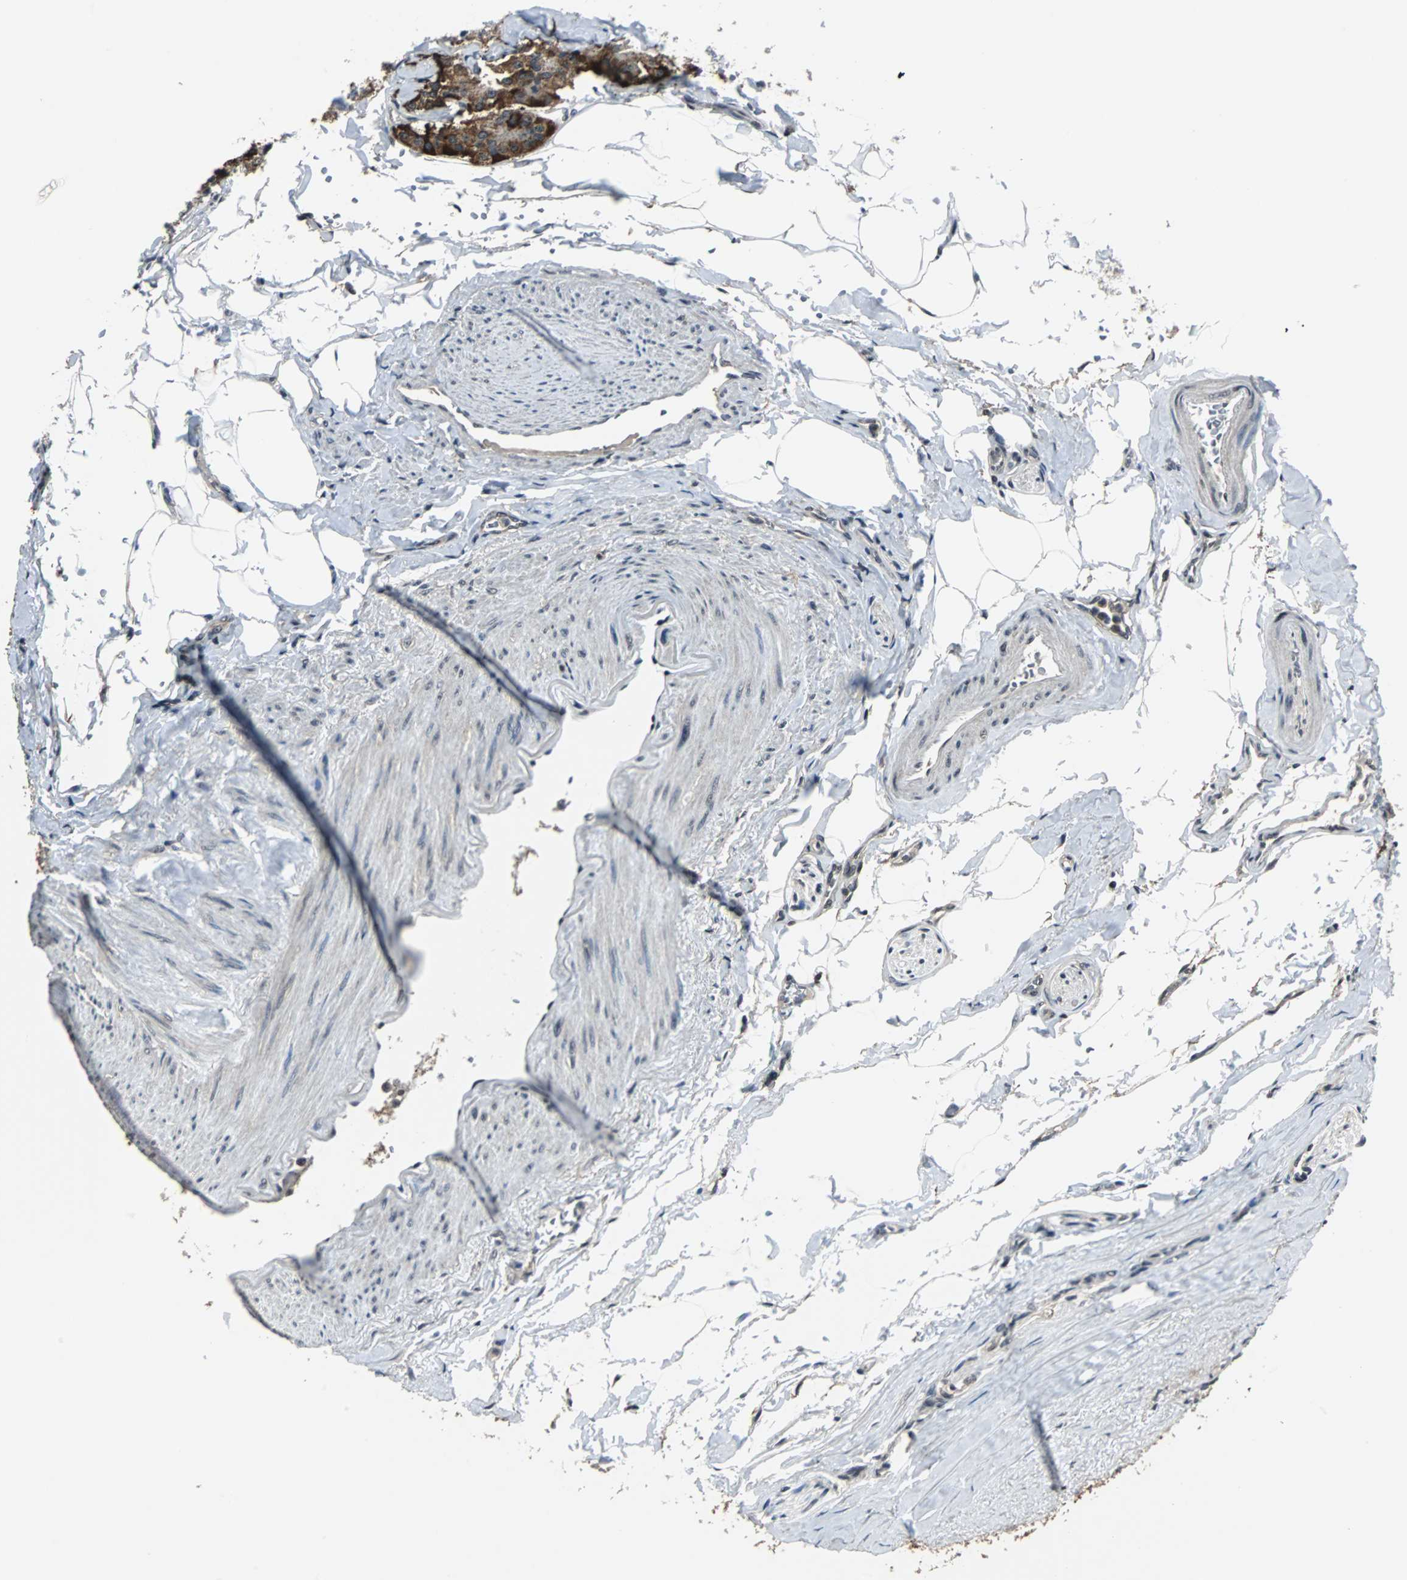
{"staining": {"intensity": "strong", "quantity": ">75%", "location": "cytoplasmic/membranous"}, "tissue": "carcinoid", "cell_type": "Tumor cells", "image_type": "cancer", "snomed": [{"axis": "morphology", "description": "Carcinoid, malignant, NOS"}, {"axis": "topography", "description": "Colon"}], "caption": "Carcinoid (malignant) stained for a protein shows strong cytoplasmic/membranous positivity in tumor cells.", "gene": "MKX", "patient": {"sex": "female", "age": 61}}